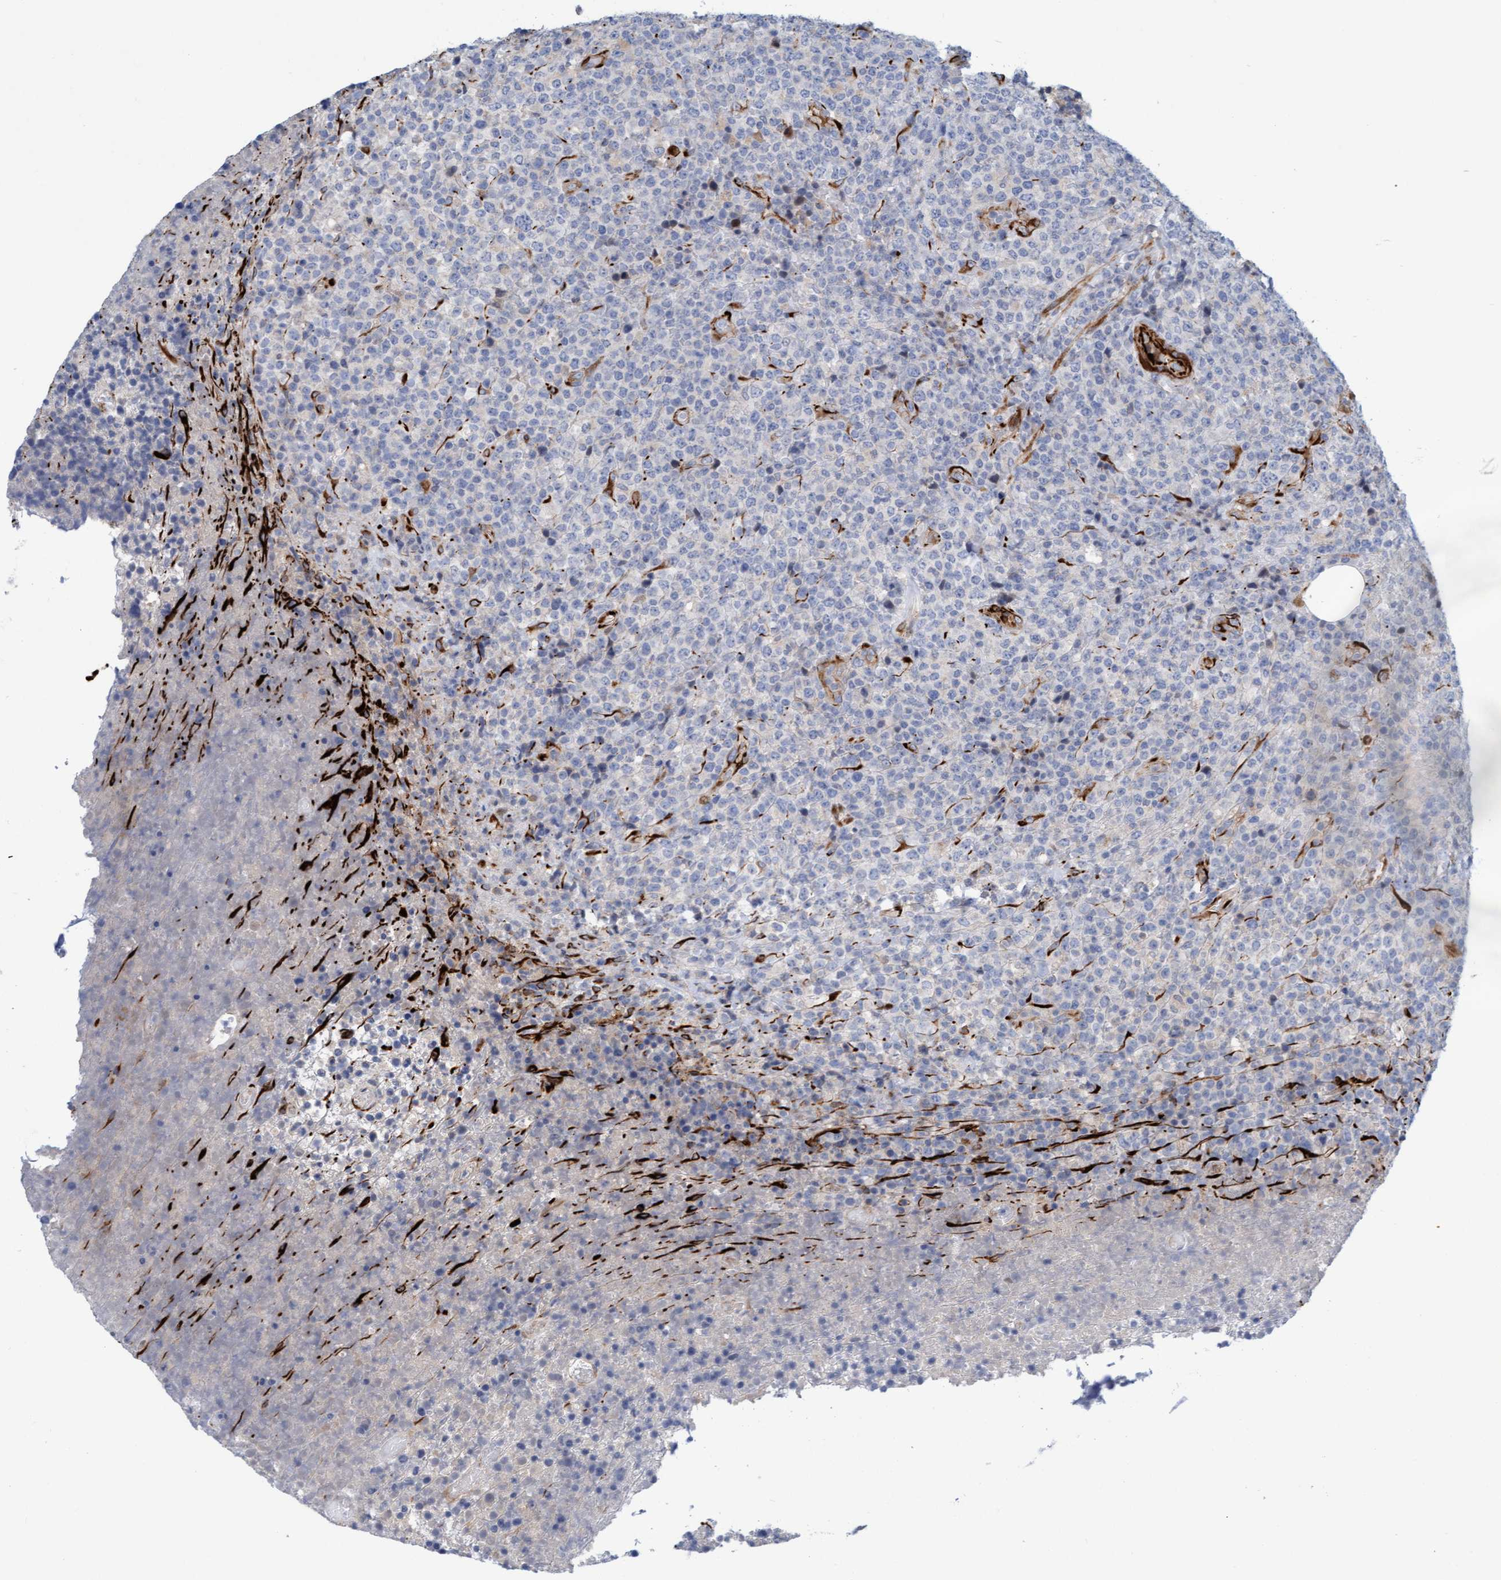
{"staining": {"intensity": "negative", "quantity": "none", "location": "none"}, "tissue": "lymphoma", "cell_type": "Tumor cells", "image_type": "cancer", "snomed": [{"axis": "morphology", "description": "Malignant lymphoma, non-Hodgkin's type, High grade"}, {"axis": "topography", "description": "Lymph node"}], "caption": "Histopathology image shows no protein positivity in tumor cells of high-grade malignant lymphoma, non-Hodgkin's type tissue.", "gene": "POLG2", "patient": {"sex": "male", "age": 13}}